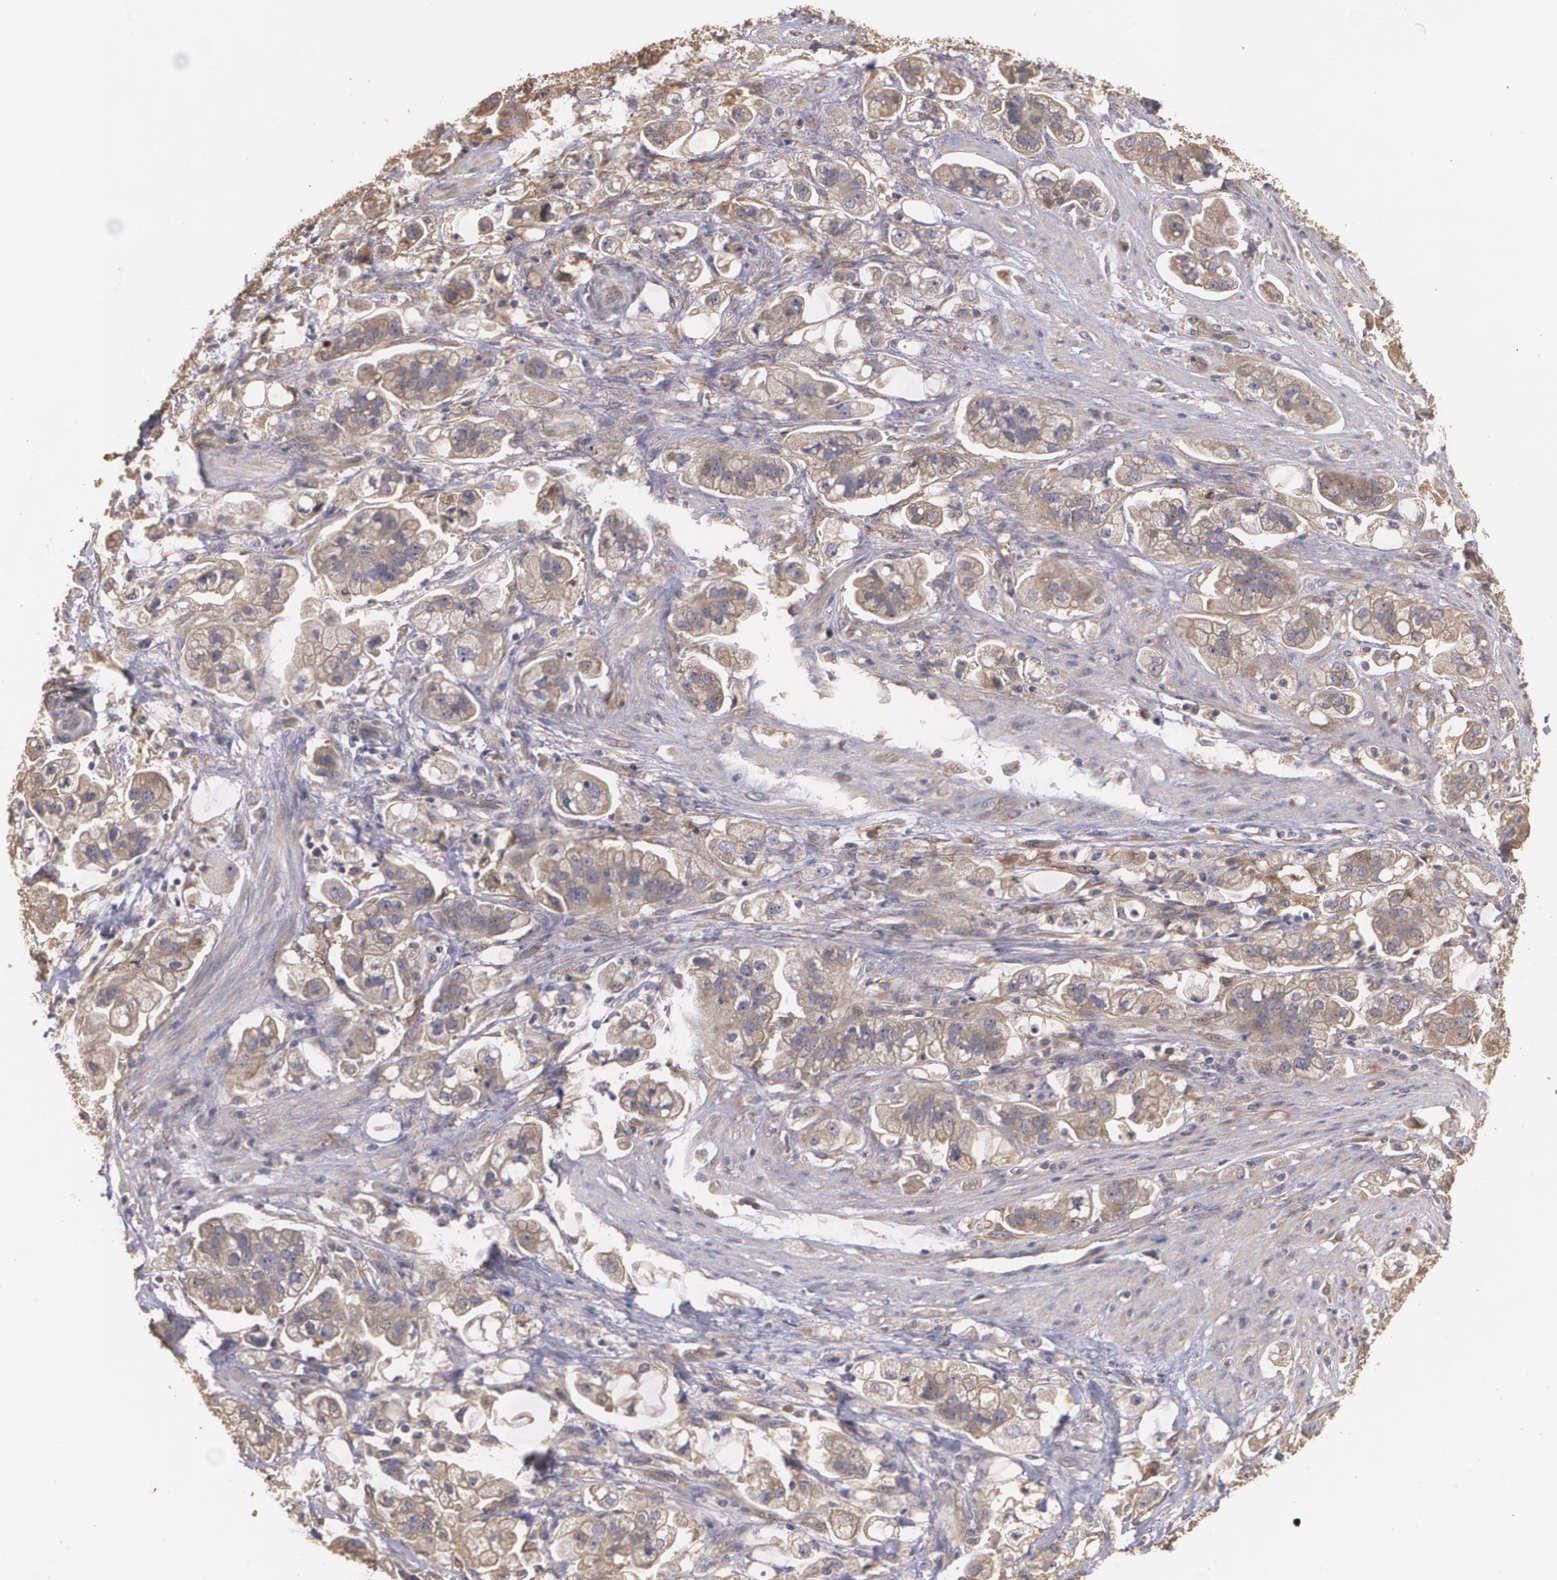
{"staining": {"intensity": "weak", "quantity": ">75%", "location": "cytoplasmic/membranous"}, "tissue": "stomach cancer", "cell_type": "Tumor cells", "image_type": "cancer", "snomed": [{"axis": "morphology", "description": "Adenocarcinoma, NOS"}, {"axis": "topography", "description": "Stomach"}], "caption": "A high-resolution histopathology image shows immunohistochemistry staining of stomach cancer, which displays weak cytoplasmic/membranous staining in about >75% of tumor cells. Using DAB (brown) and hematoxylin (blue) stains, captured at high magnification using brightfield microscopy.", "gene": "PON1", "patient": {"sex": "male", "age": 62}}